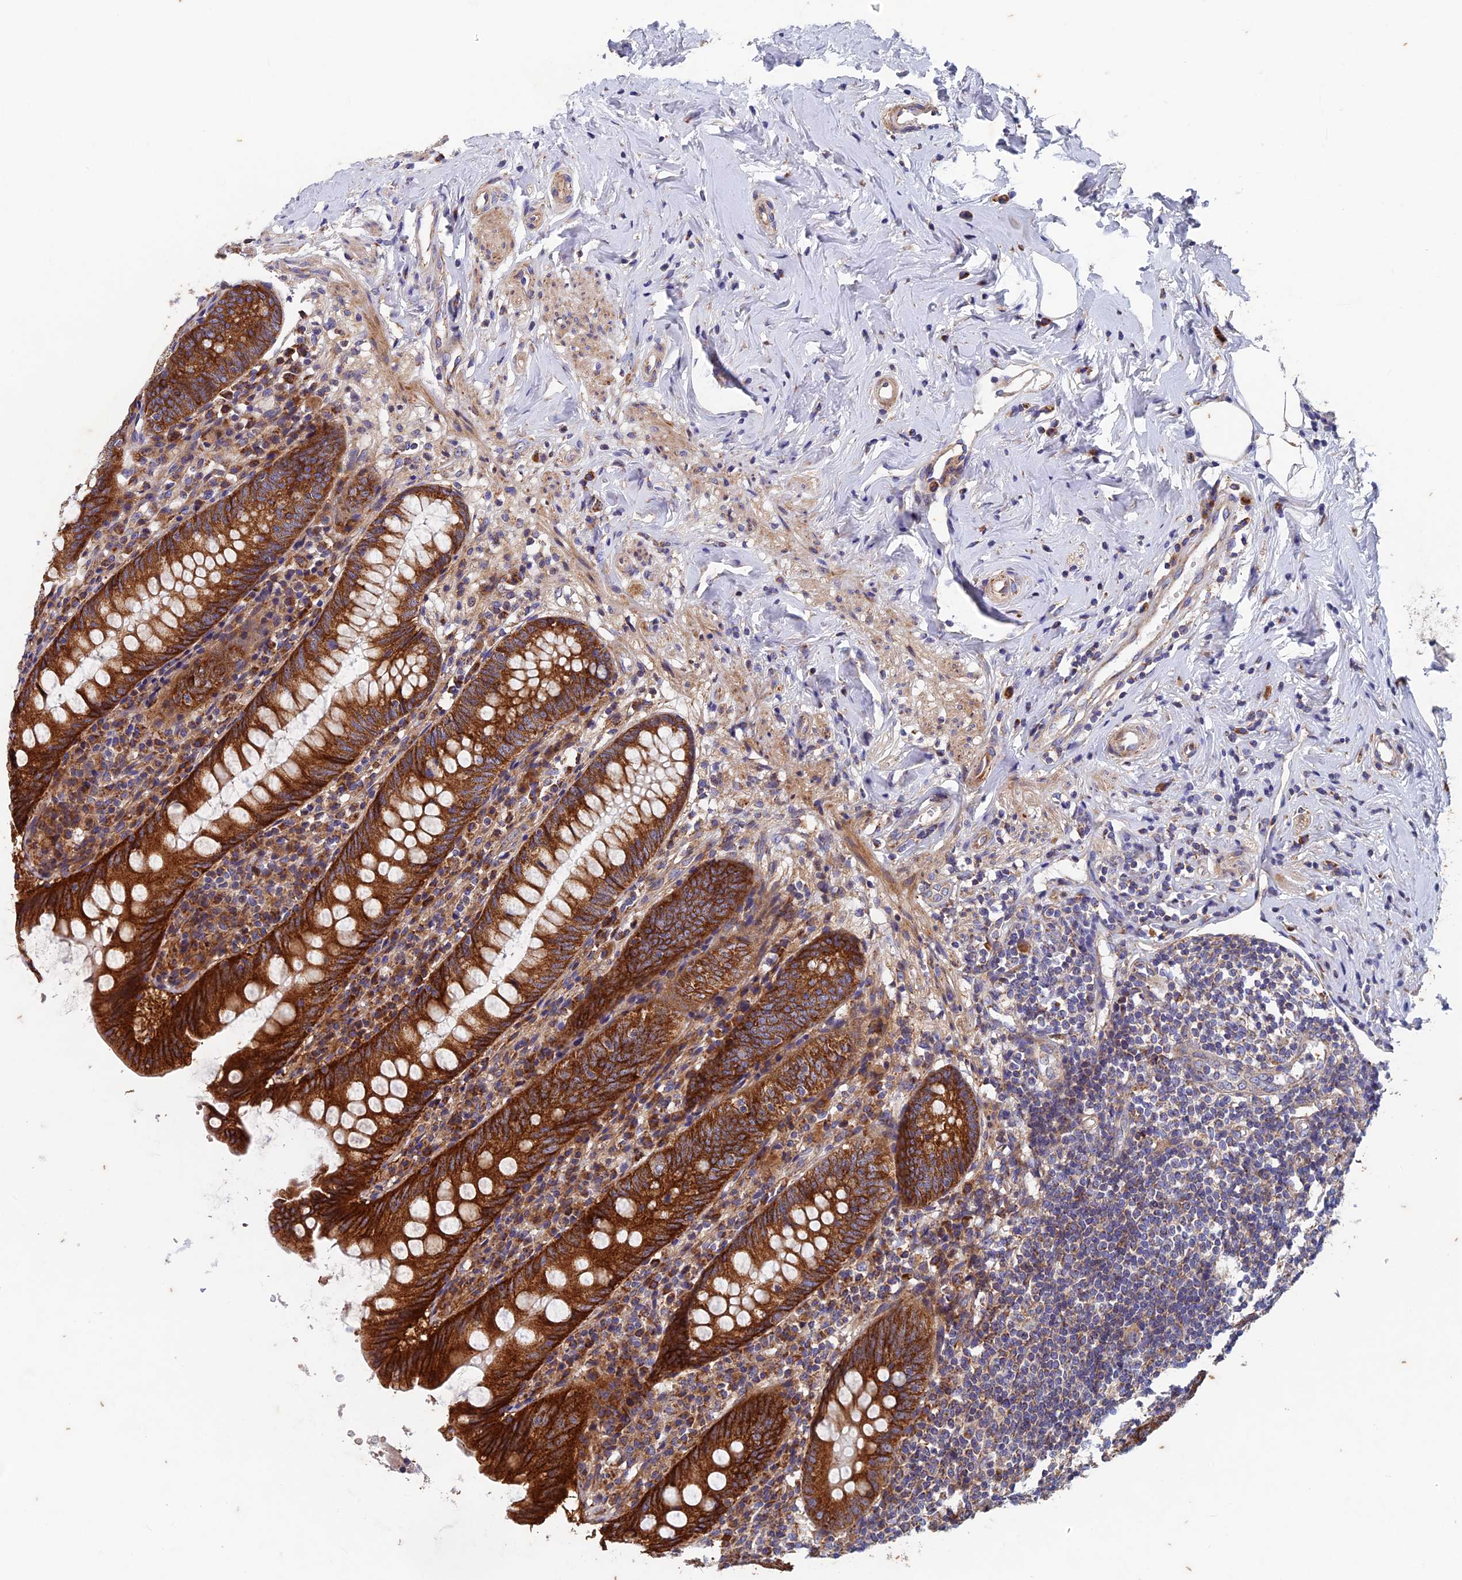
{"staining": {"intensity": "strong", "quantity": ">75%", "location": "cytoplasmic/membranous"}, "tissue": "appendix", "cell_type": "Glandular cells", "image_type": "normal", "snomed": [{"axis": "morphology", "description": "Normal tissue, NOS"}, {"axis": "topography", "description": "Appendix"}], "caption": "Immunohistochemical staining of unremarkable appendix displays strong cytoplasmic/membranous protein expression in about >75% of glandular cells.", "gene": "AP4S1", "patient": {"sex": "female", "age": 54}}